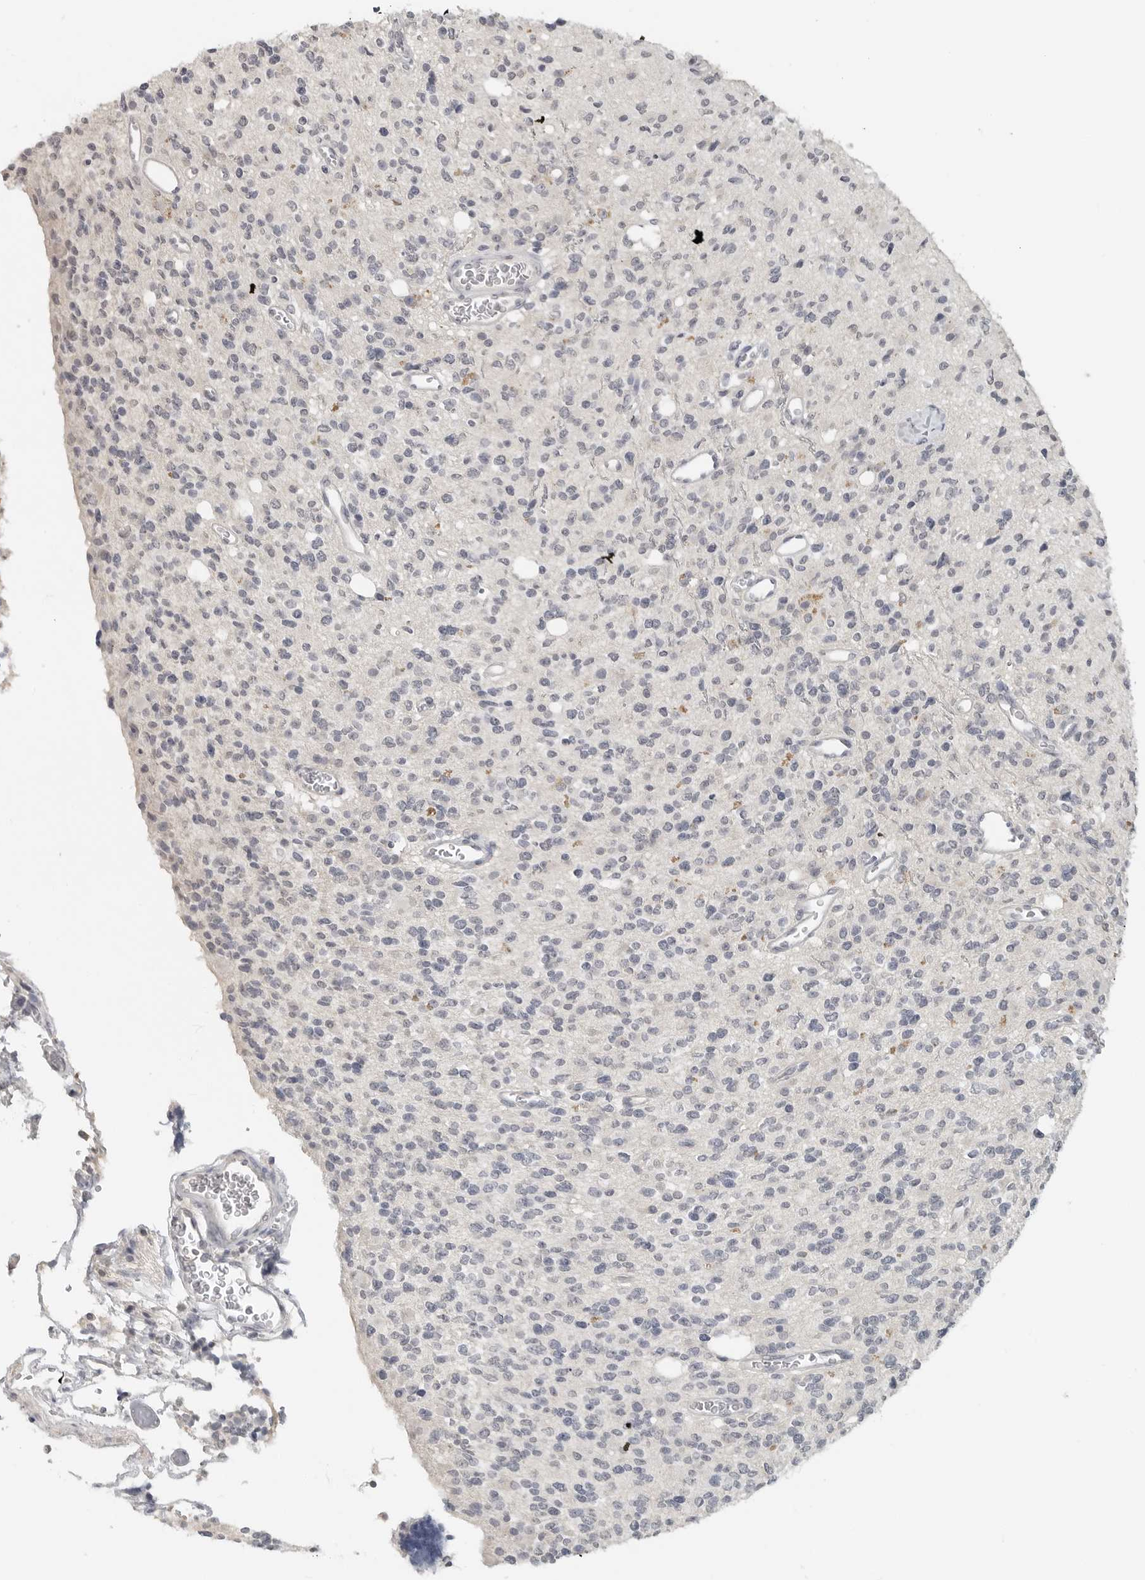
{"staining": {"intensity": "negative", "quantity": "none", "location": "none"}, "tissue": "glioma", "cell_type": "Tumor cells", "image_type": "cancer", "snomed": [{"axis": "morphology", "description": "Glioma, malignant, High grade"}, {"axis": "topography", "description": "Brain"}], "caption": "Tumor cells show no significant protein staining in malignant glioma (high-grade).", "gene": "FOXP3", "patient": {"sex": "male", "age": 34}}